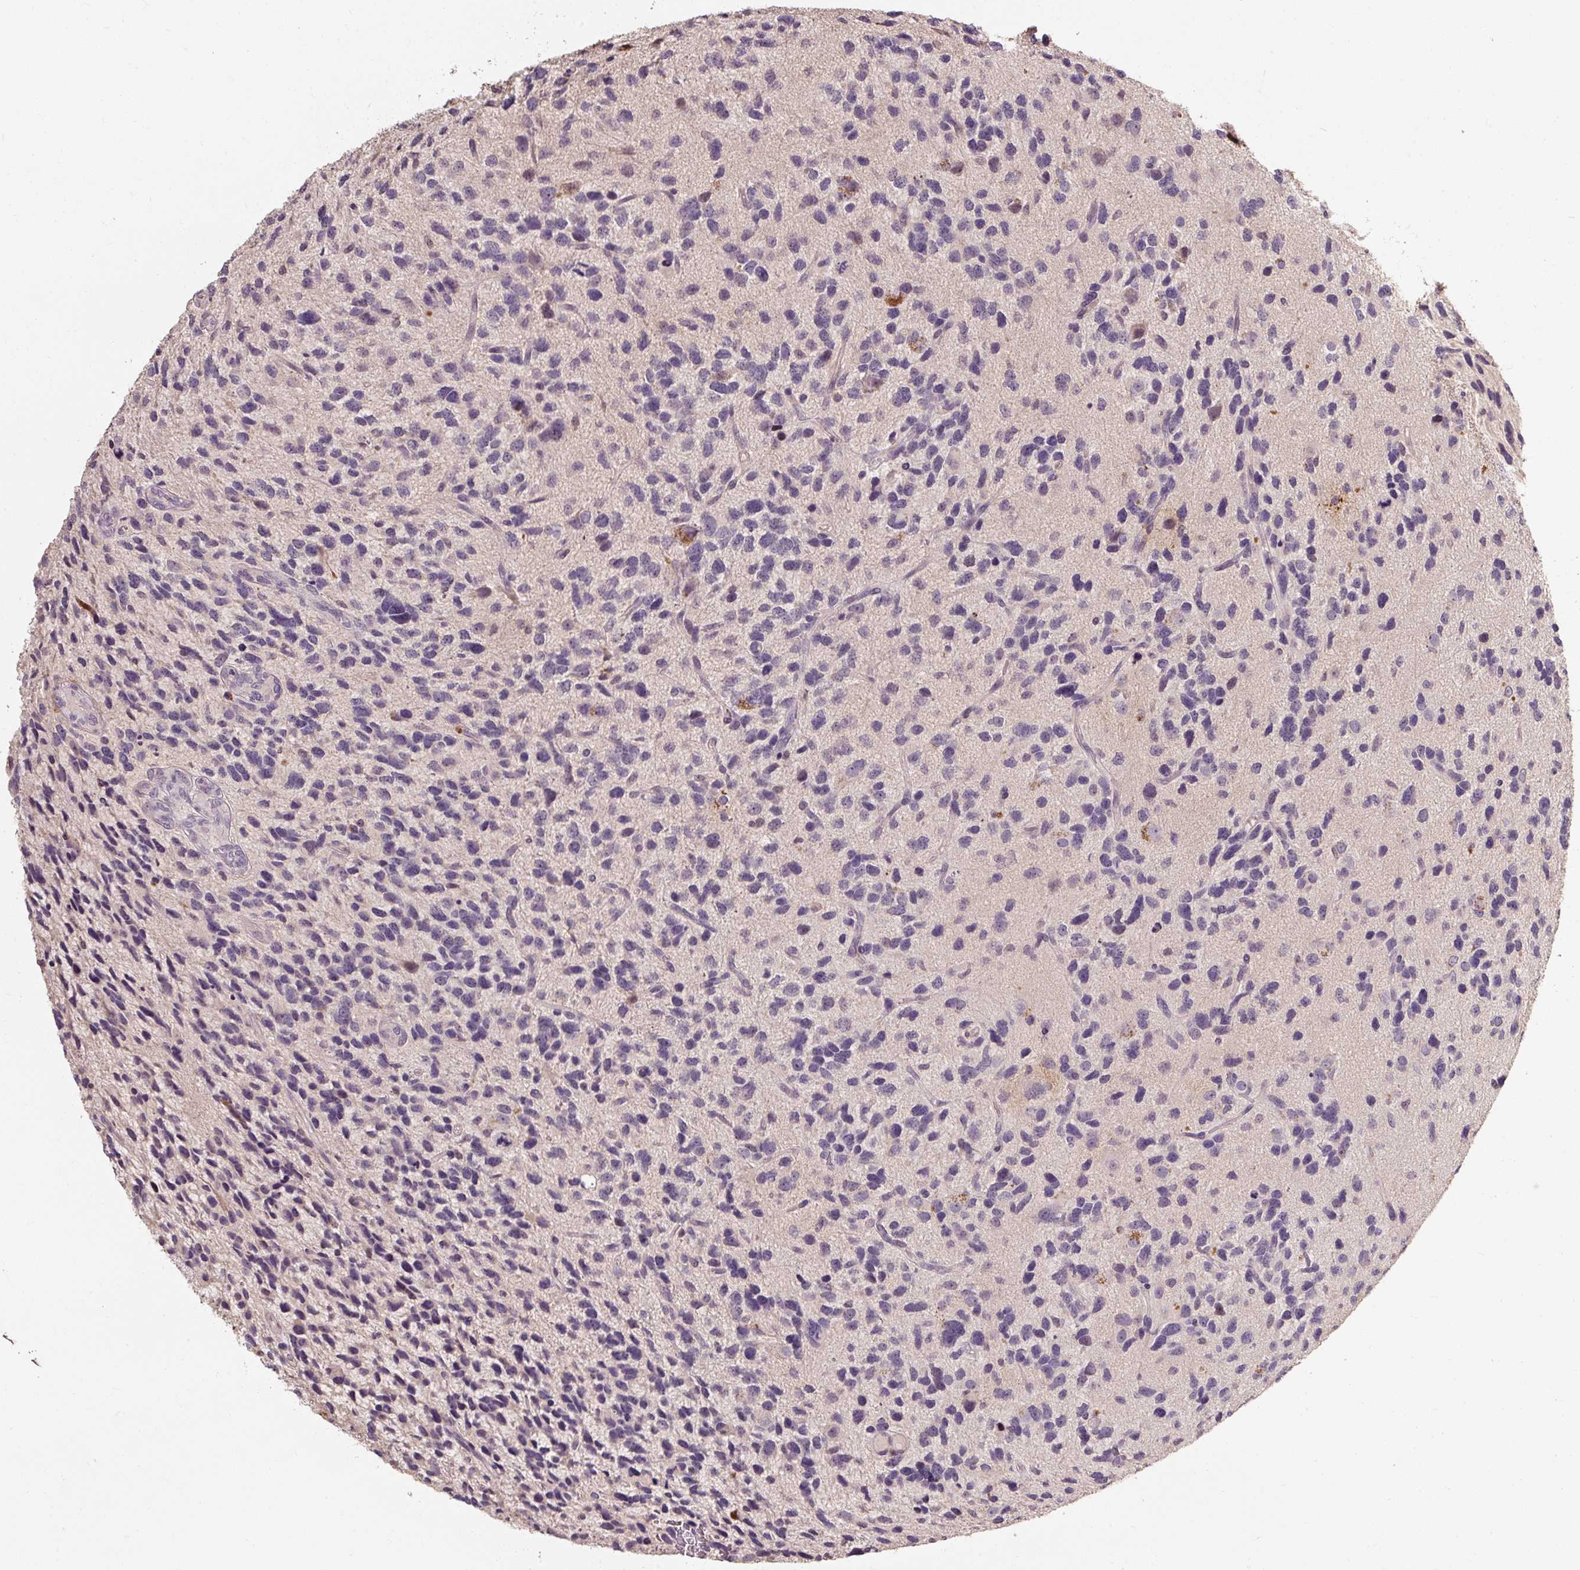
{"staining": {"intensity": "negative", "quantity": "none", "location": "none"}, "tissue": "glioma", "cell_type": "Tumor cells", "image_type": "cancer", "snomed": [{"axis": "morphology", "description": "Glioma, malignant, High grade"}, {"axis": "topography", "description": "Brain"}], "caption": "Tumor cells are negative for brown protein staining in malignant glioma (high-grade).", "gene": "CFAP65", "patient": {"sex": "female", "age": 58}}